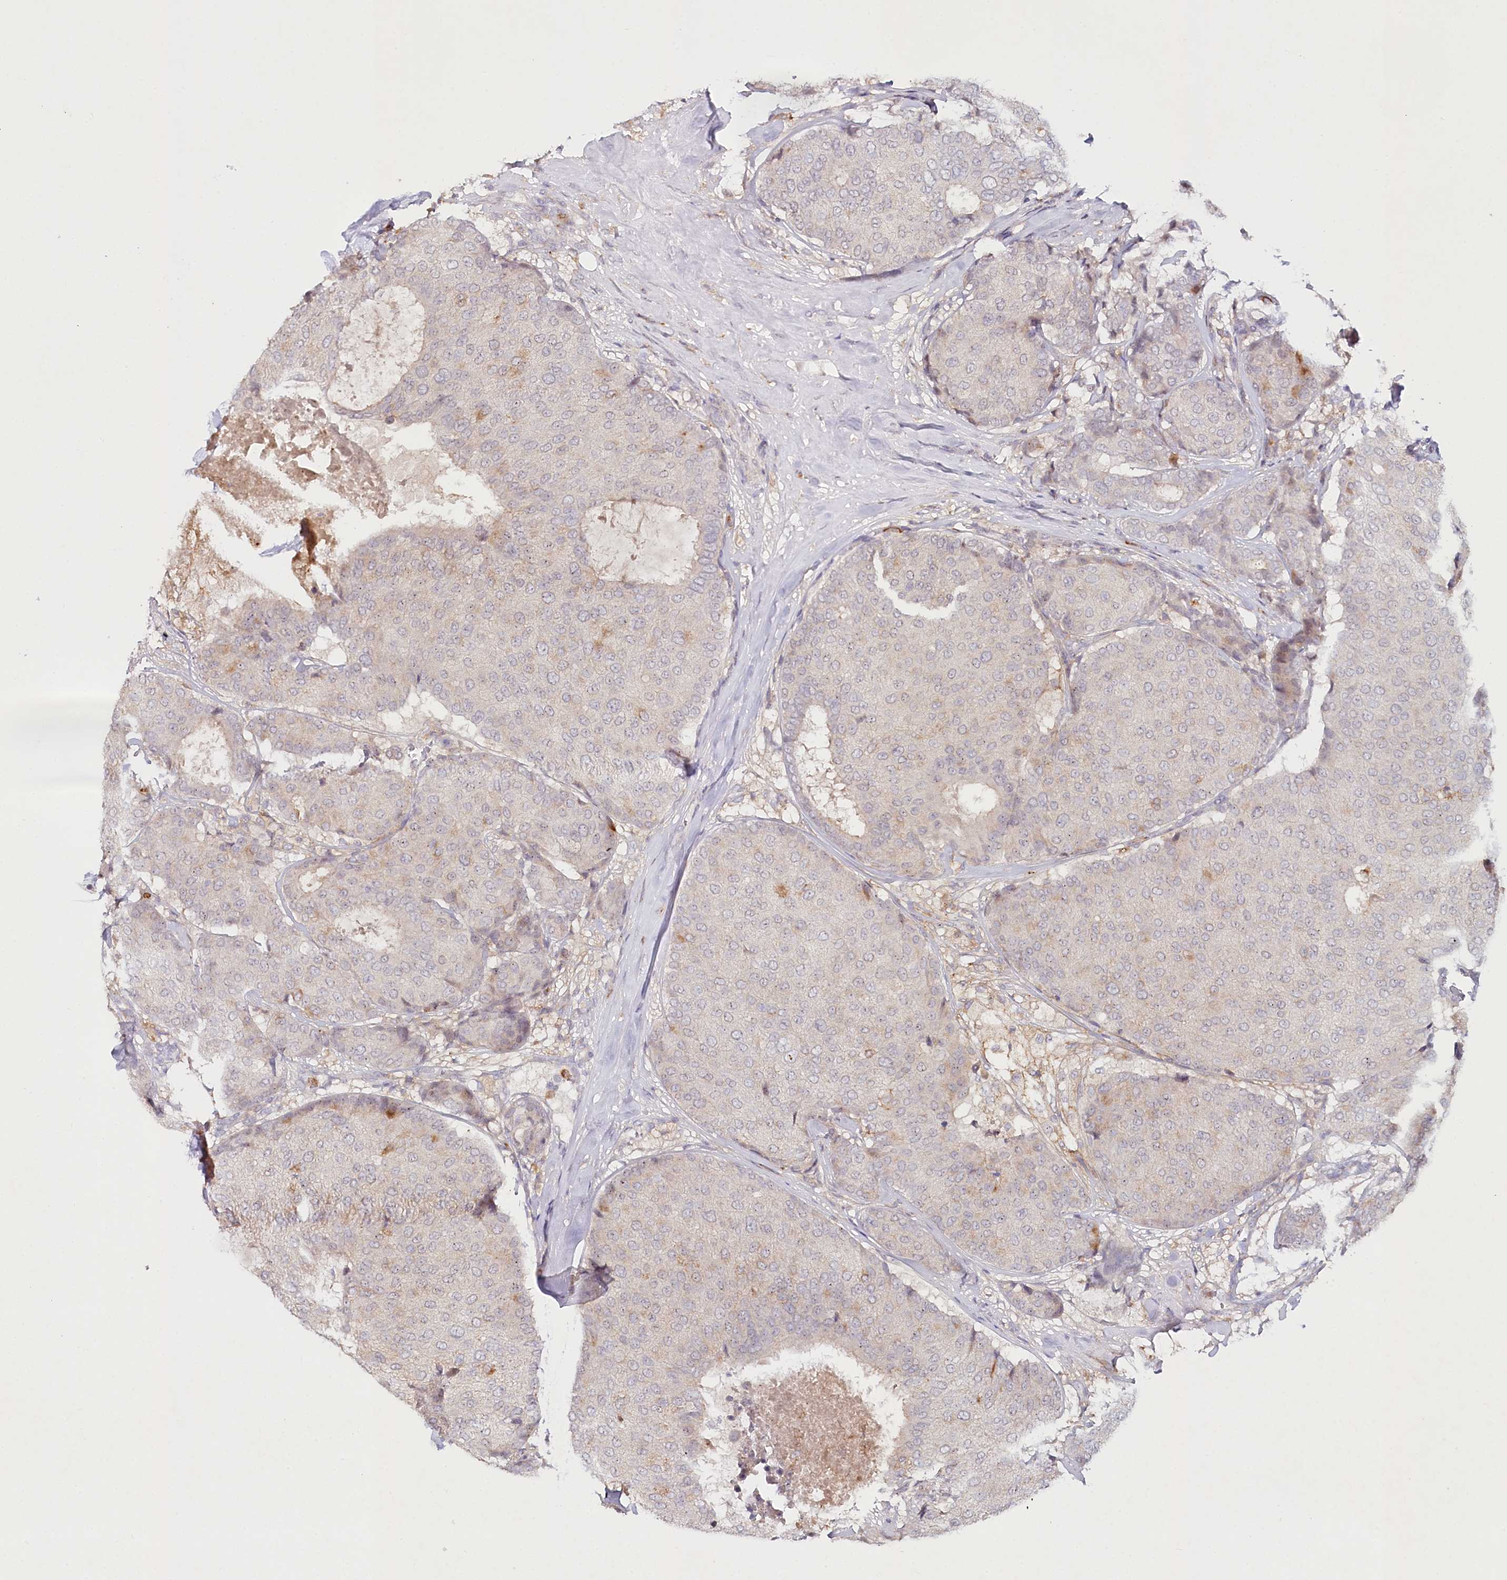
{"staining": {"intensity": "weak", "quantity": "<25%", "location": "cytoplasmic/membranous"}, "tissue": "breast cancer", "cell_type": "Tumor cells", "image_type": "cancer", "snomed": [{"axis": "morphology", "description": "Duct carcinoma"}, {"axis": "topography", "description": "Breast"}], "caption": "Immunohistochemistry (IHC) of breast invasive ductal carcinoma shows no positivity in tumor cells.", "gene": "ALDH3B1", "patient": {"sex": "female", "age": 75}}